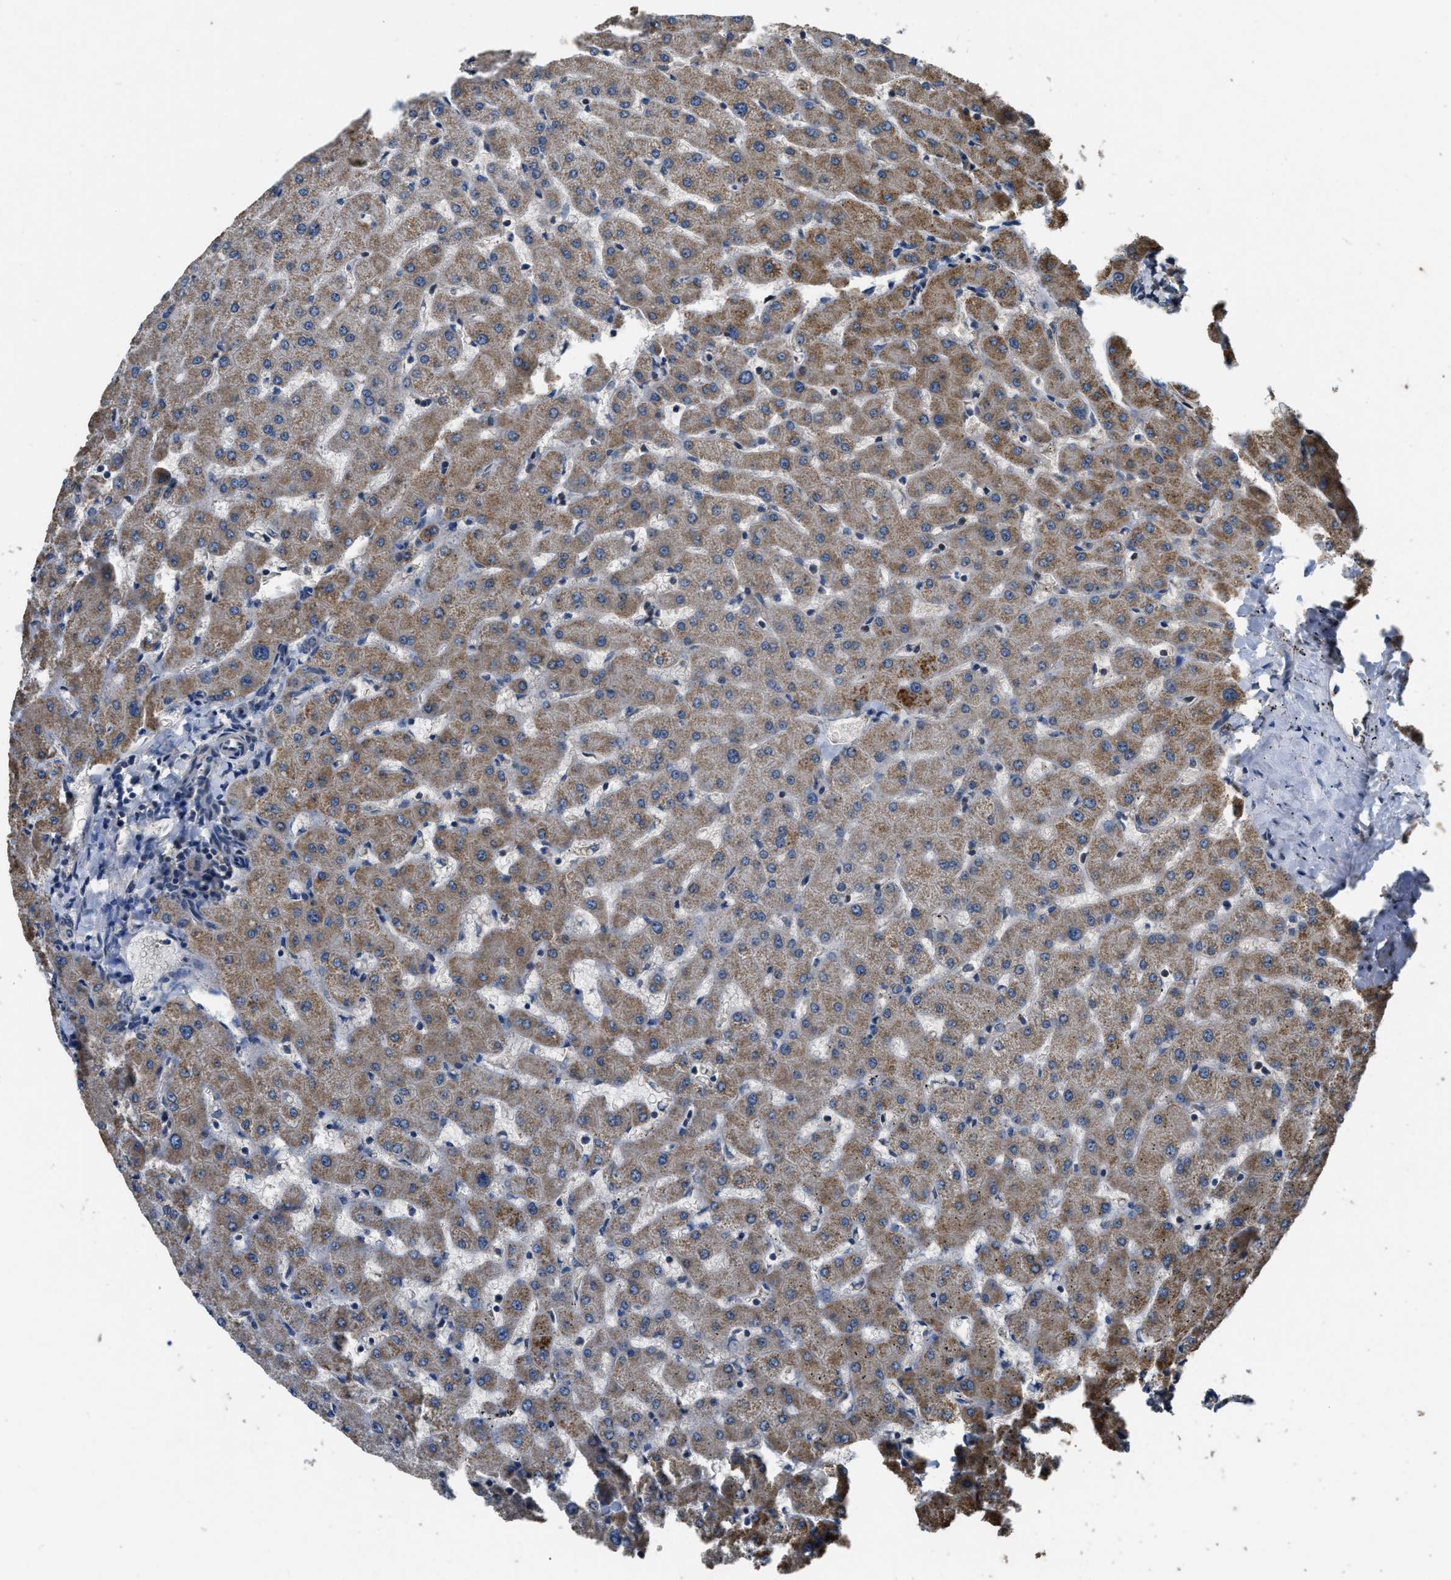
{"staining": {"intensity": "weak", "quantity": ">75%", "location": "cytoplasmic/membranous"}, "tissue": "liver", "cell_type": "Cholangiocytes", "image_type": "normal", "snomed": [{"axis": "morphology", "description": "Normal tissue, NOS"}, {"axis": "topography", "description": "Liver"}], "caption": "Liver stained with a brown dye shows weak cytoplasmic/membranous positive positivity in approximately >75% of cholangiocytes.", "gene": "DENND6B", "patient": {"sex": "female", "age": 63}}